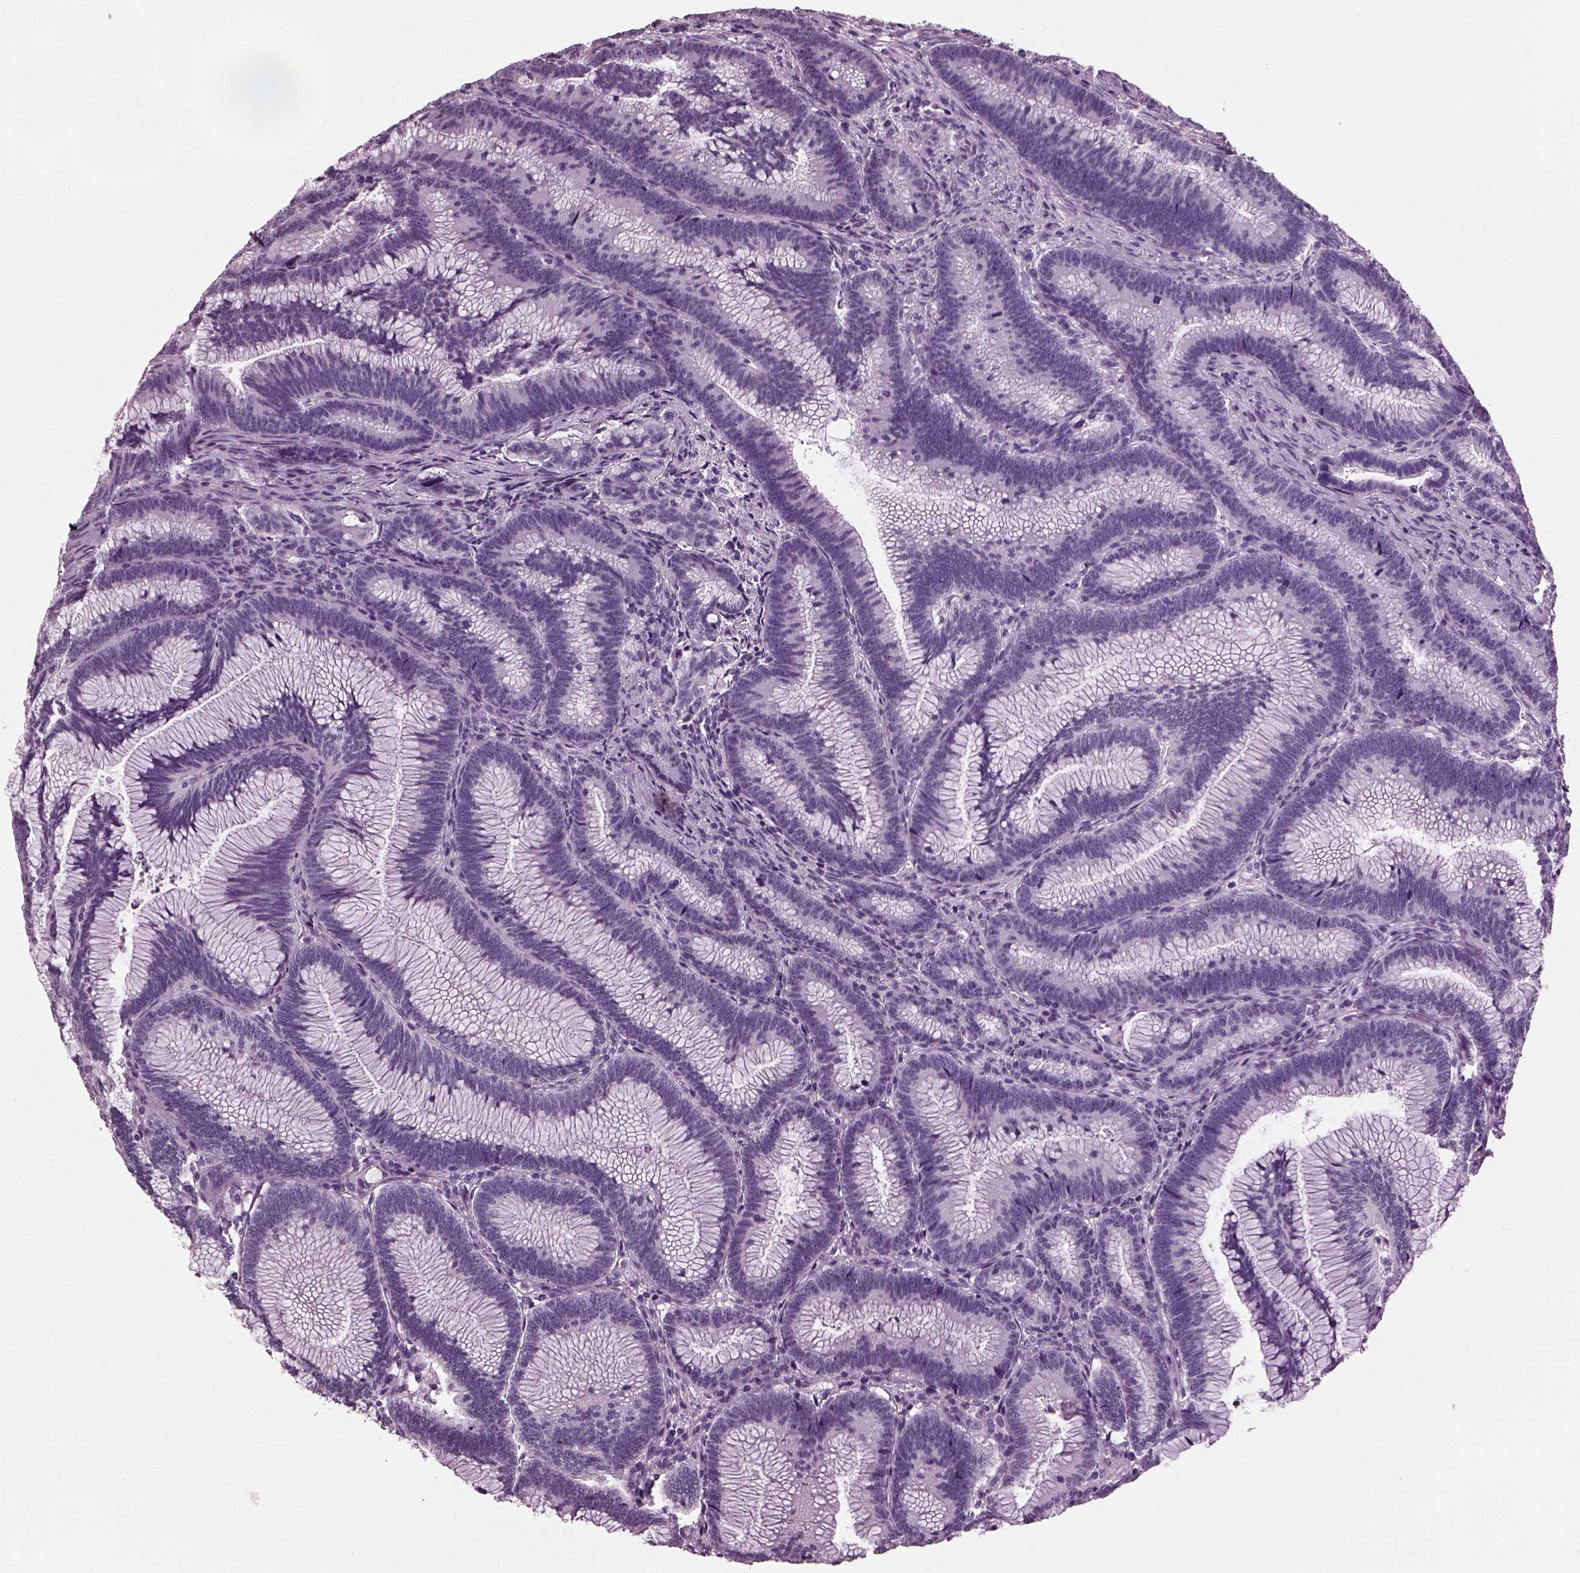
{"staining": {"intensity": "negative", "quantity": "none", "location": "none"}, "tissue": "colorectal cancer", "cell_type": "Tumor cells", "image_type": "cancer", "snomed": [{"axis": "morphology", "description": "Adenocarcinoma, NOS"}, {"axis": "topography", "description": "Colon"}], "caption": "The histopathology image displays no staining of tumor cells in colorectal cancer.", "gene": "KRTAP3-2", "patient": {"sex": "female", "age": 78}}